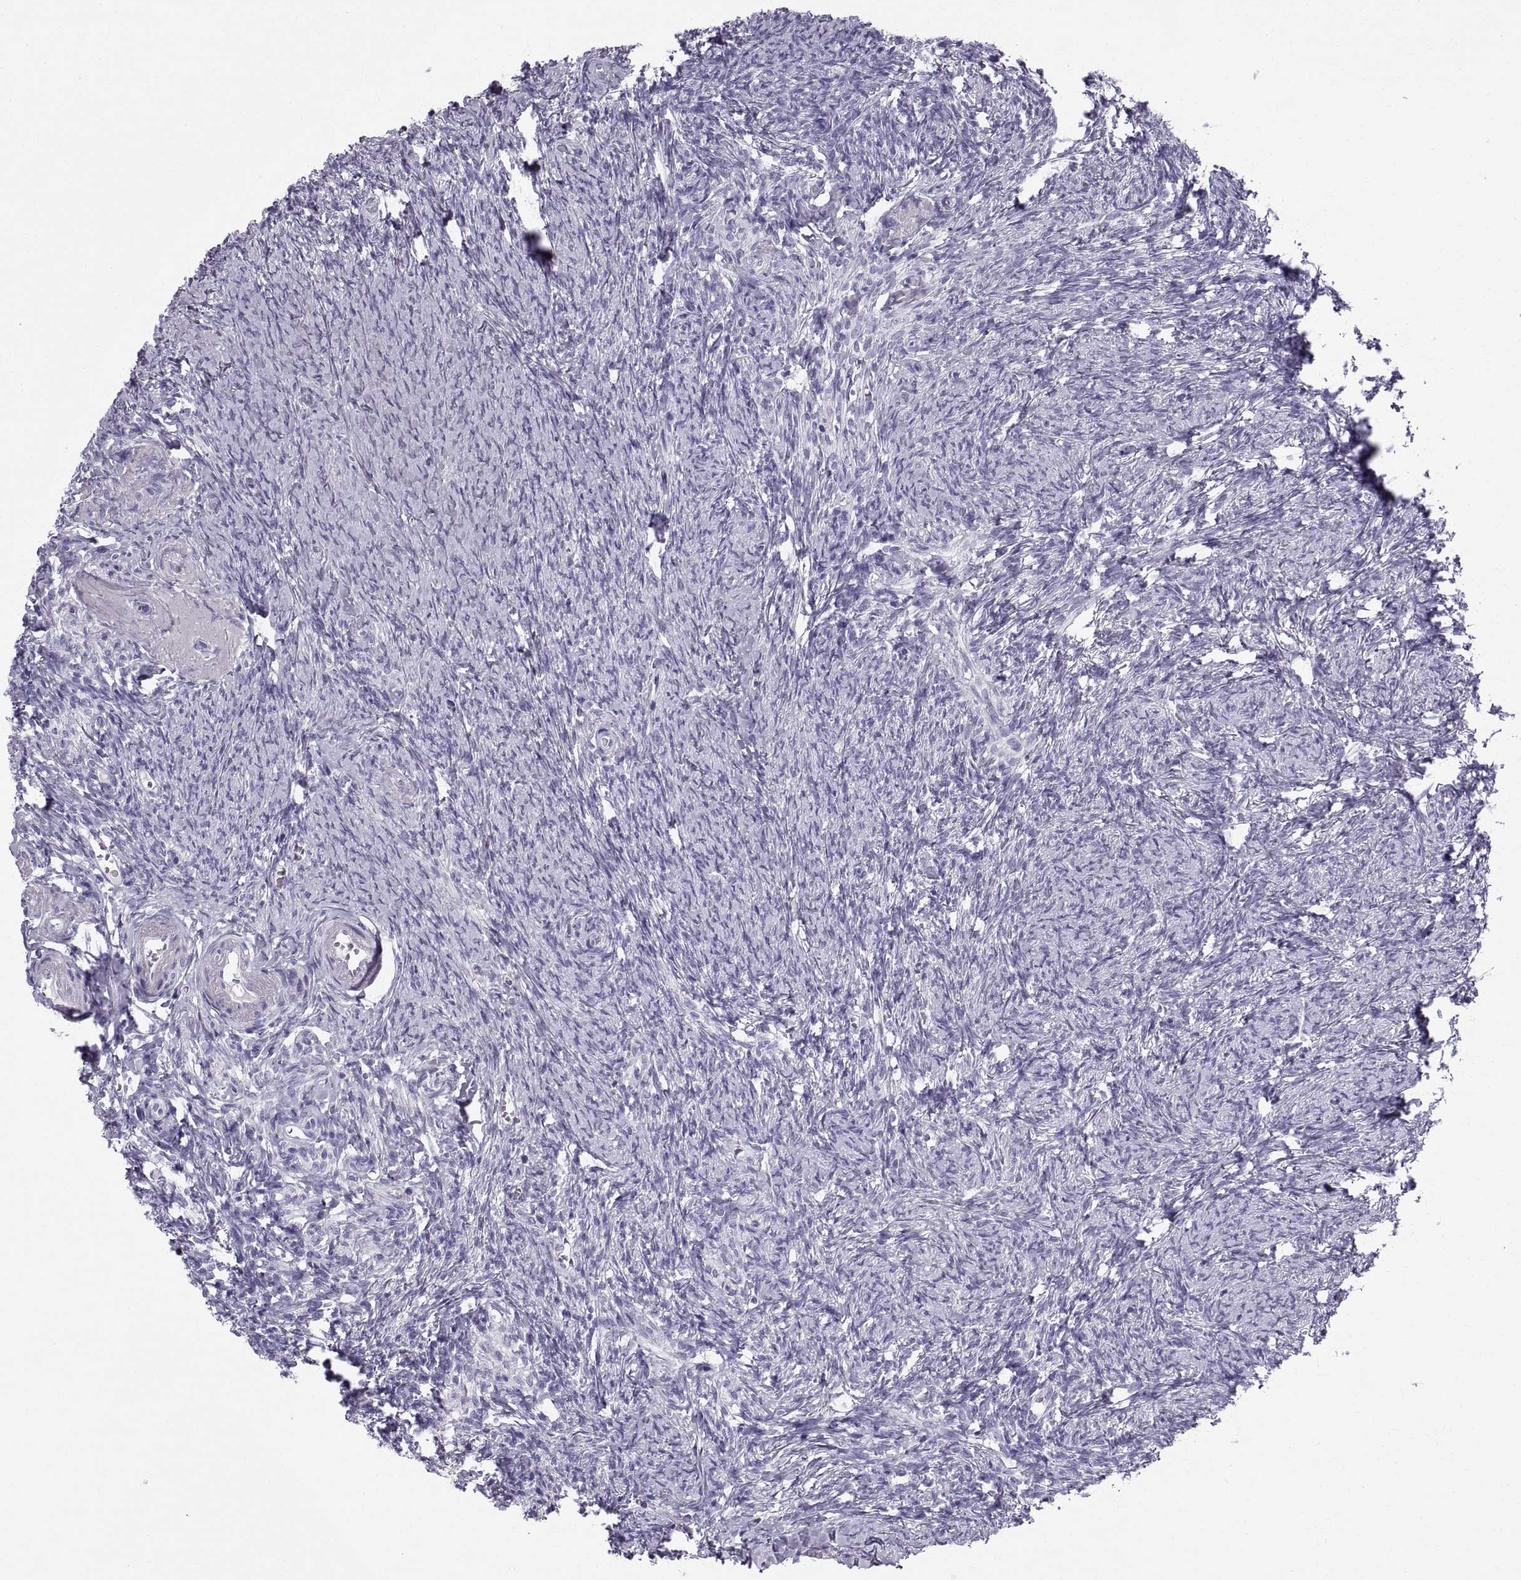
{"staining": {"intensity": "negative", "quantity": "none", "location": "none"}, "tissue": "ovary", "cell_type": "Ovarian stroma cells", "image_type": "normal", "snomed": [{"axis": "morphology", "description": "Normal tissue, NOS"}, {"axis": "topography", "description": "Ovary"}], "caption": "DAB immunohistochemical staining of unremarkable ovary reveals no significant staining in ovarian stroma cells.", "gene": "SLC22A6", "patient": {"sex": "female", "age": 72}}